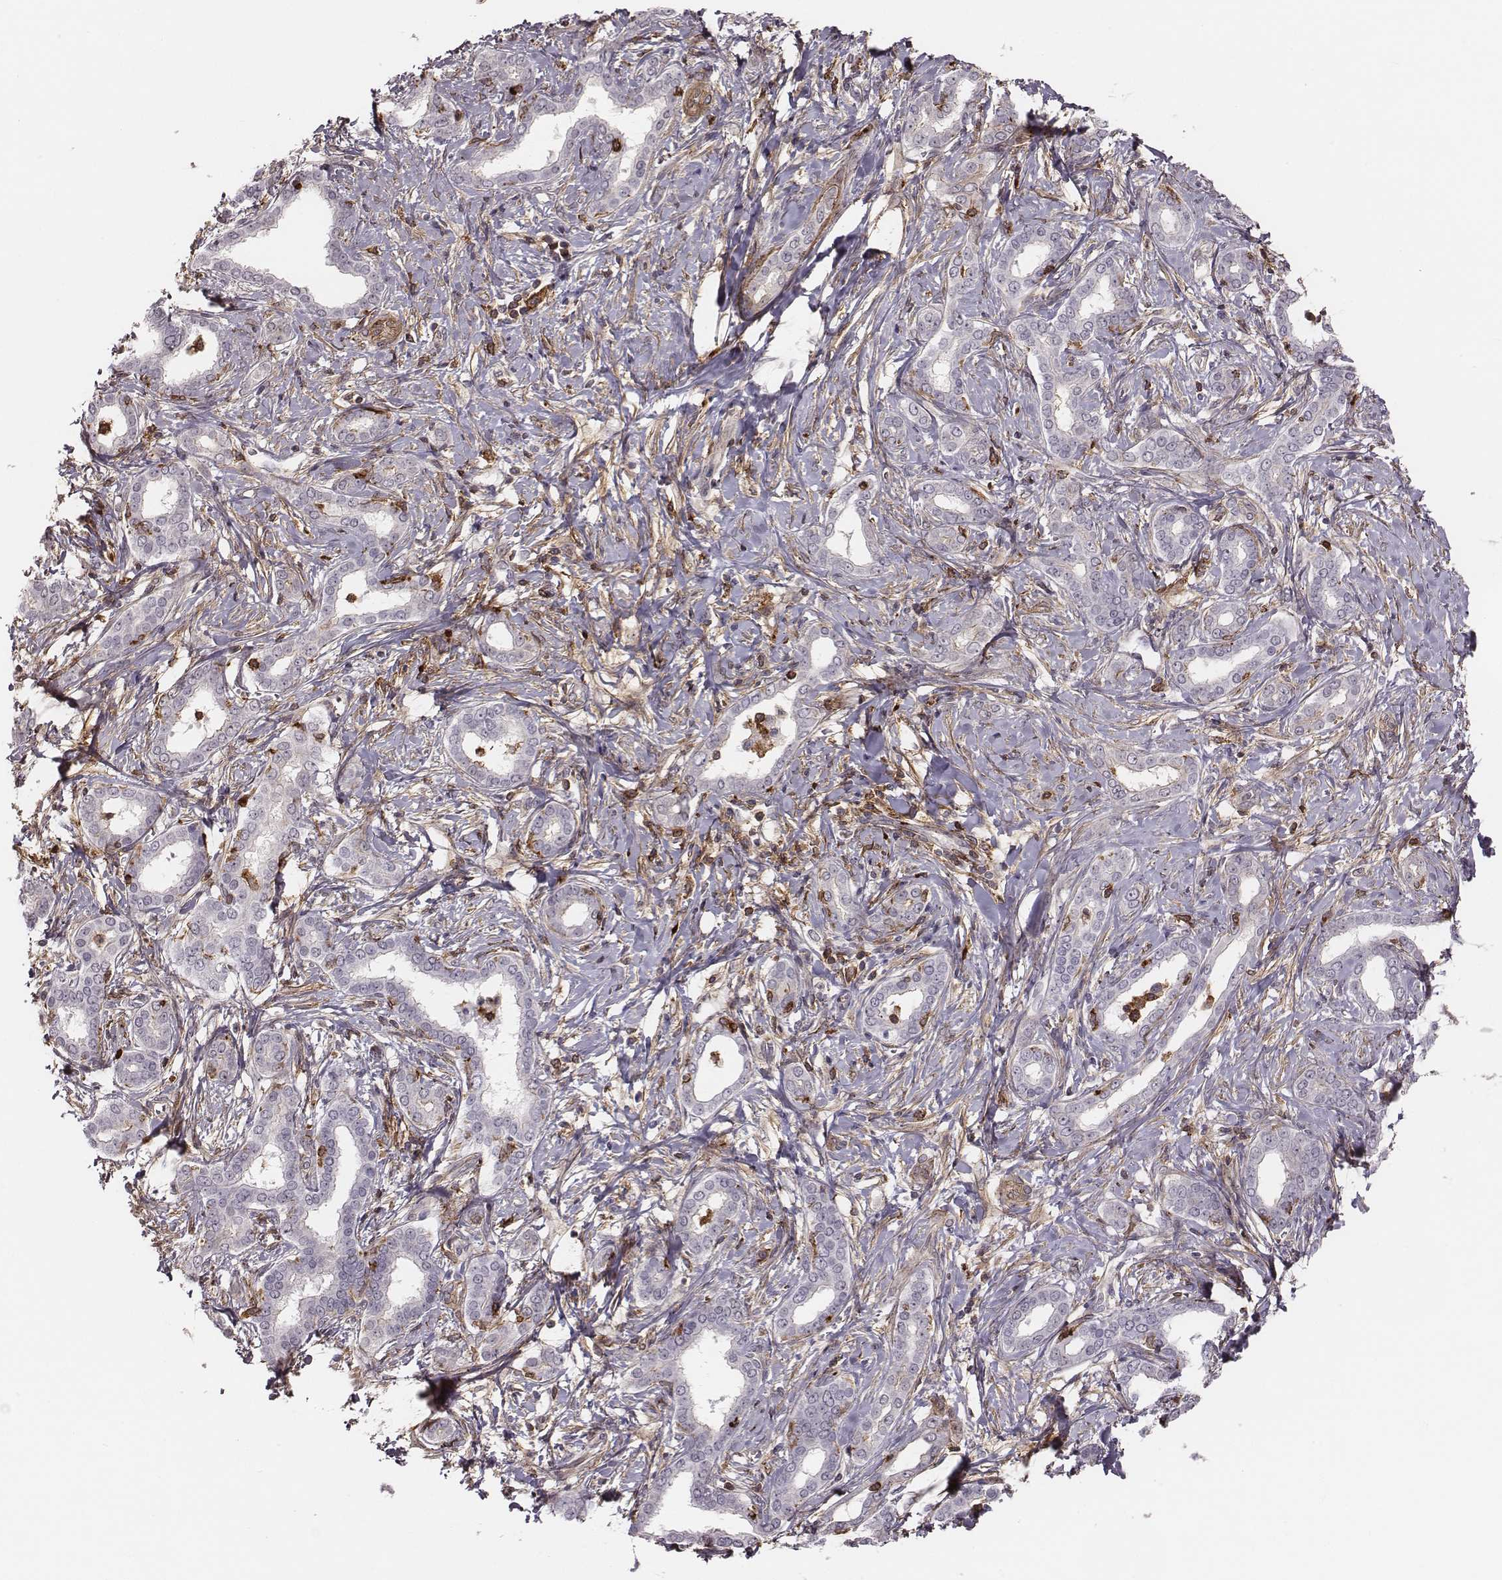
{"staining": {"intensity": "negative", "quantity": "none", "location": "none"}, "tissue": "liver cancer", "cell_type": "Tumor cells", "image_type": "cancer", "snomed": [{"axis": "morphology", "description": "Cholangiocarcinoma"}, {"axis": "topography", "description": "Liver"}], "caption": "DAB (3,3'-diaminobenzidine) immunohistochemical staining of cholangiocarcinoma (liver) shows no significant positivity in tumor cells.", "gene": "ZYX", "patient": {"sex": "female", "age": 47}}